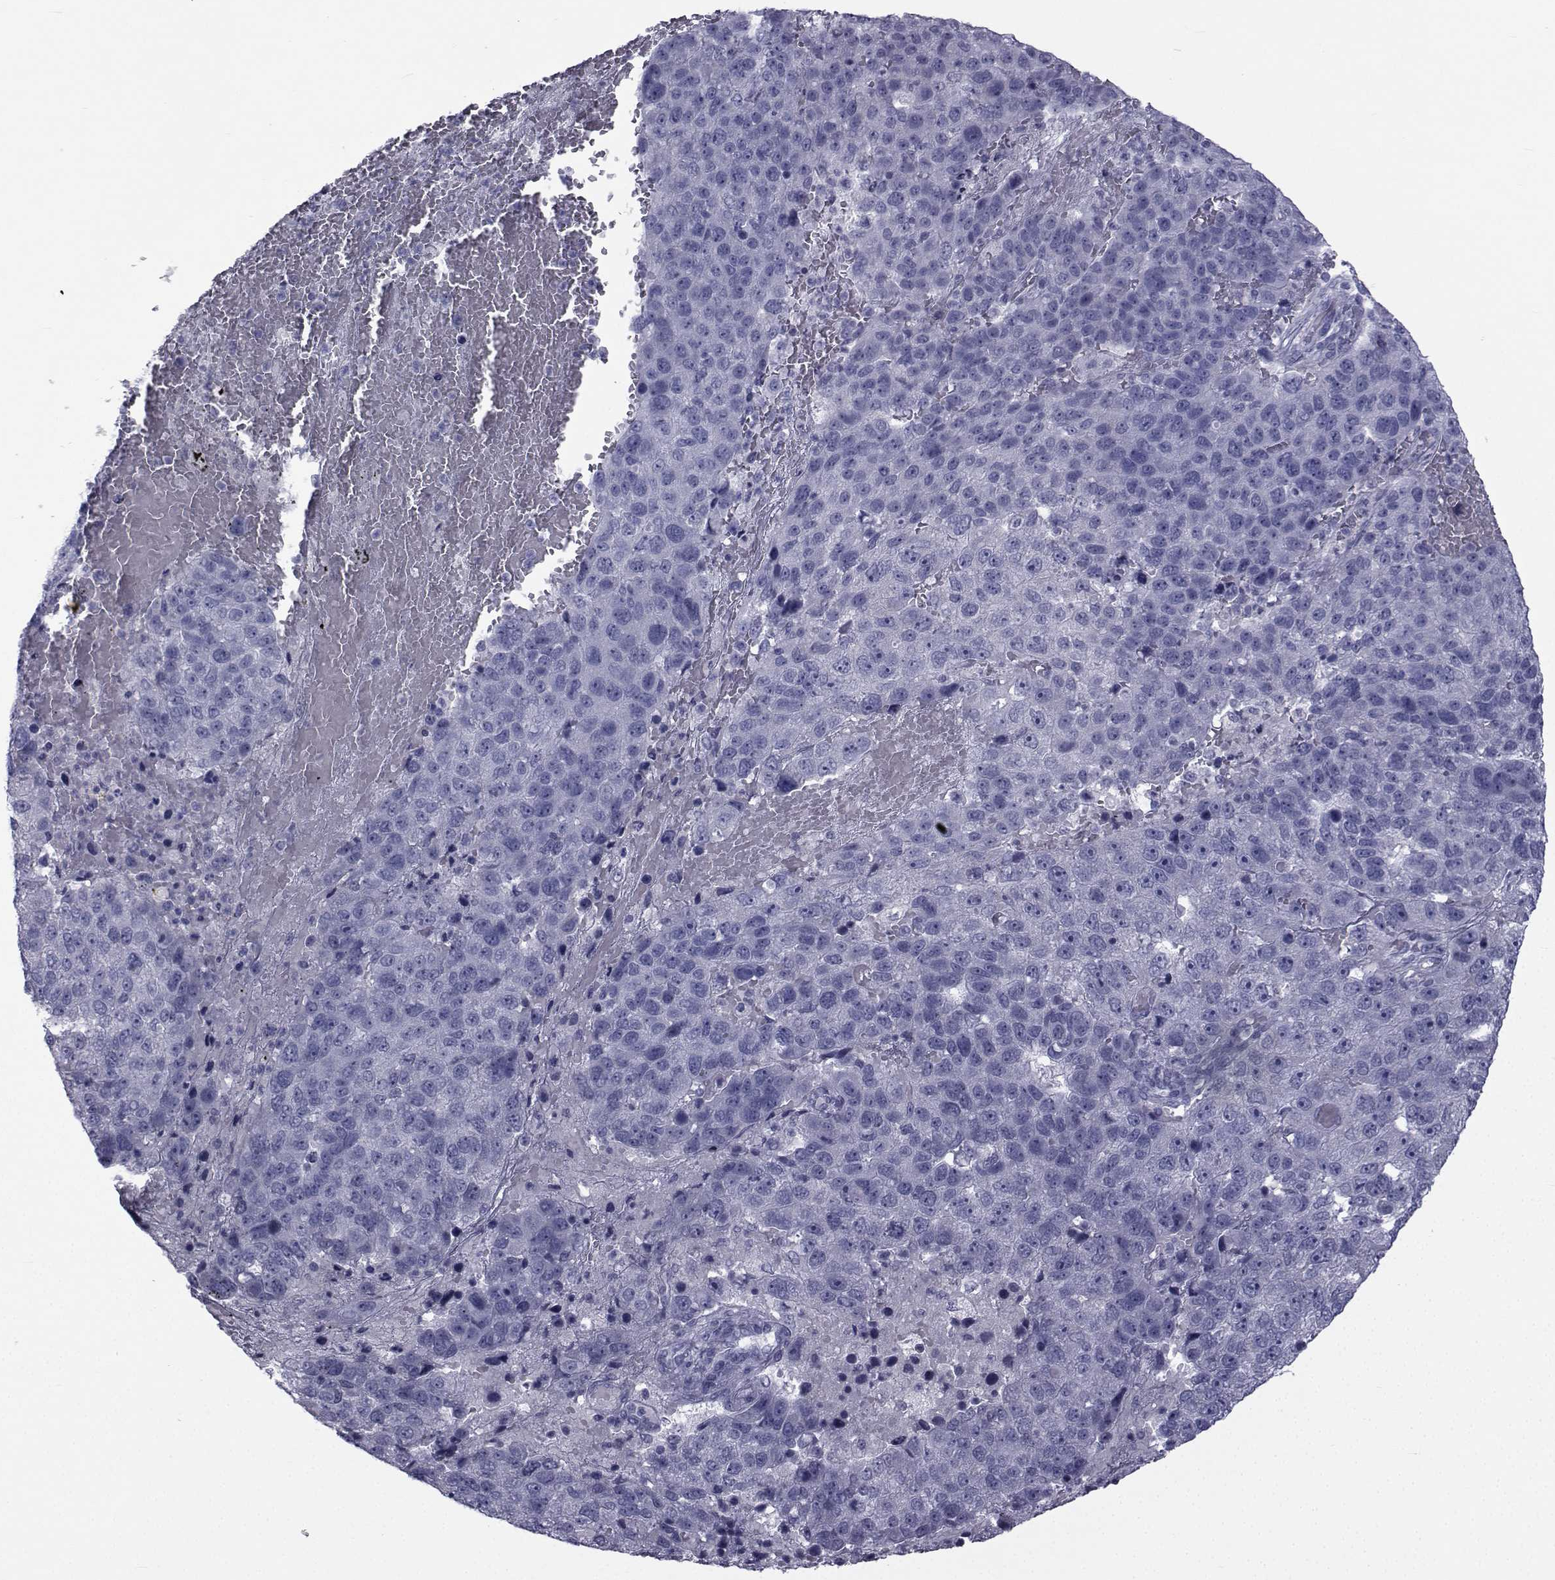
{"staining": {"intensity": "negative", "quantity": "none", "location": "none"}, "tissue": "pancreatic cancer", "cell_type": "Tumor cells", "image_type": "cancer", "snomed": [{"axis": "morphology", "description": "Adenocarcinoma, NOS"}, {"axis": "topography", "description": "Pancreas"}], "caption": "Human pancreatic cancer stained for a protein using immunohistochemistry exhibits no expression in tumor cells.", "gene": "FDXR", "patient": {"sex": "female", "age": 61}}